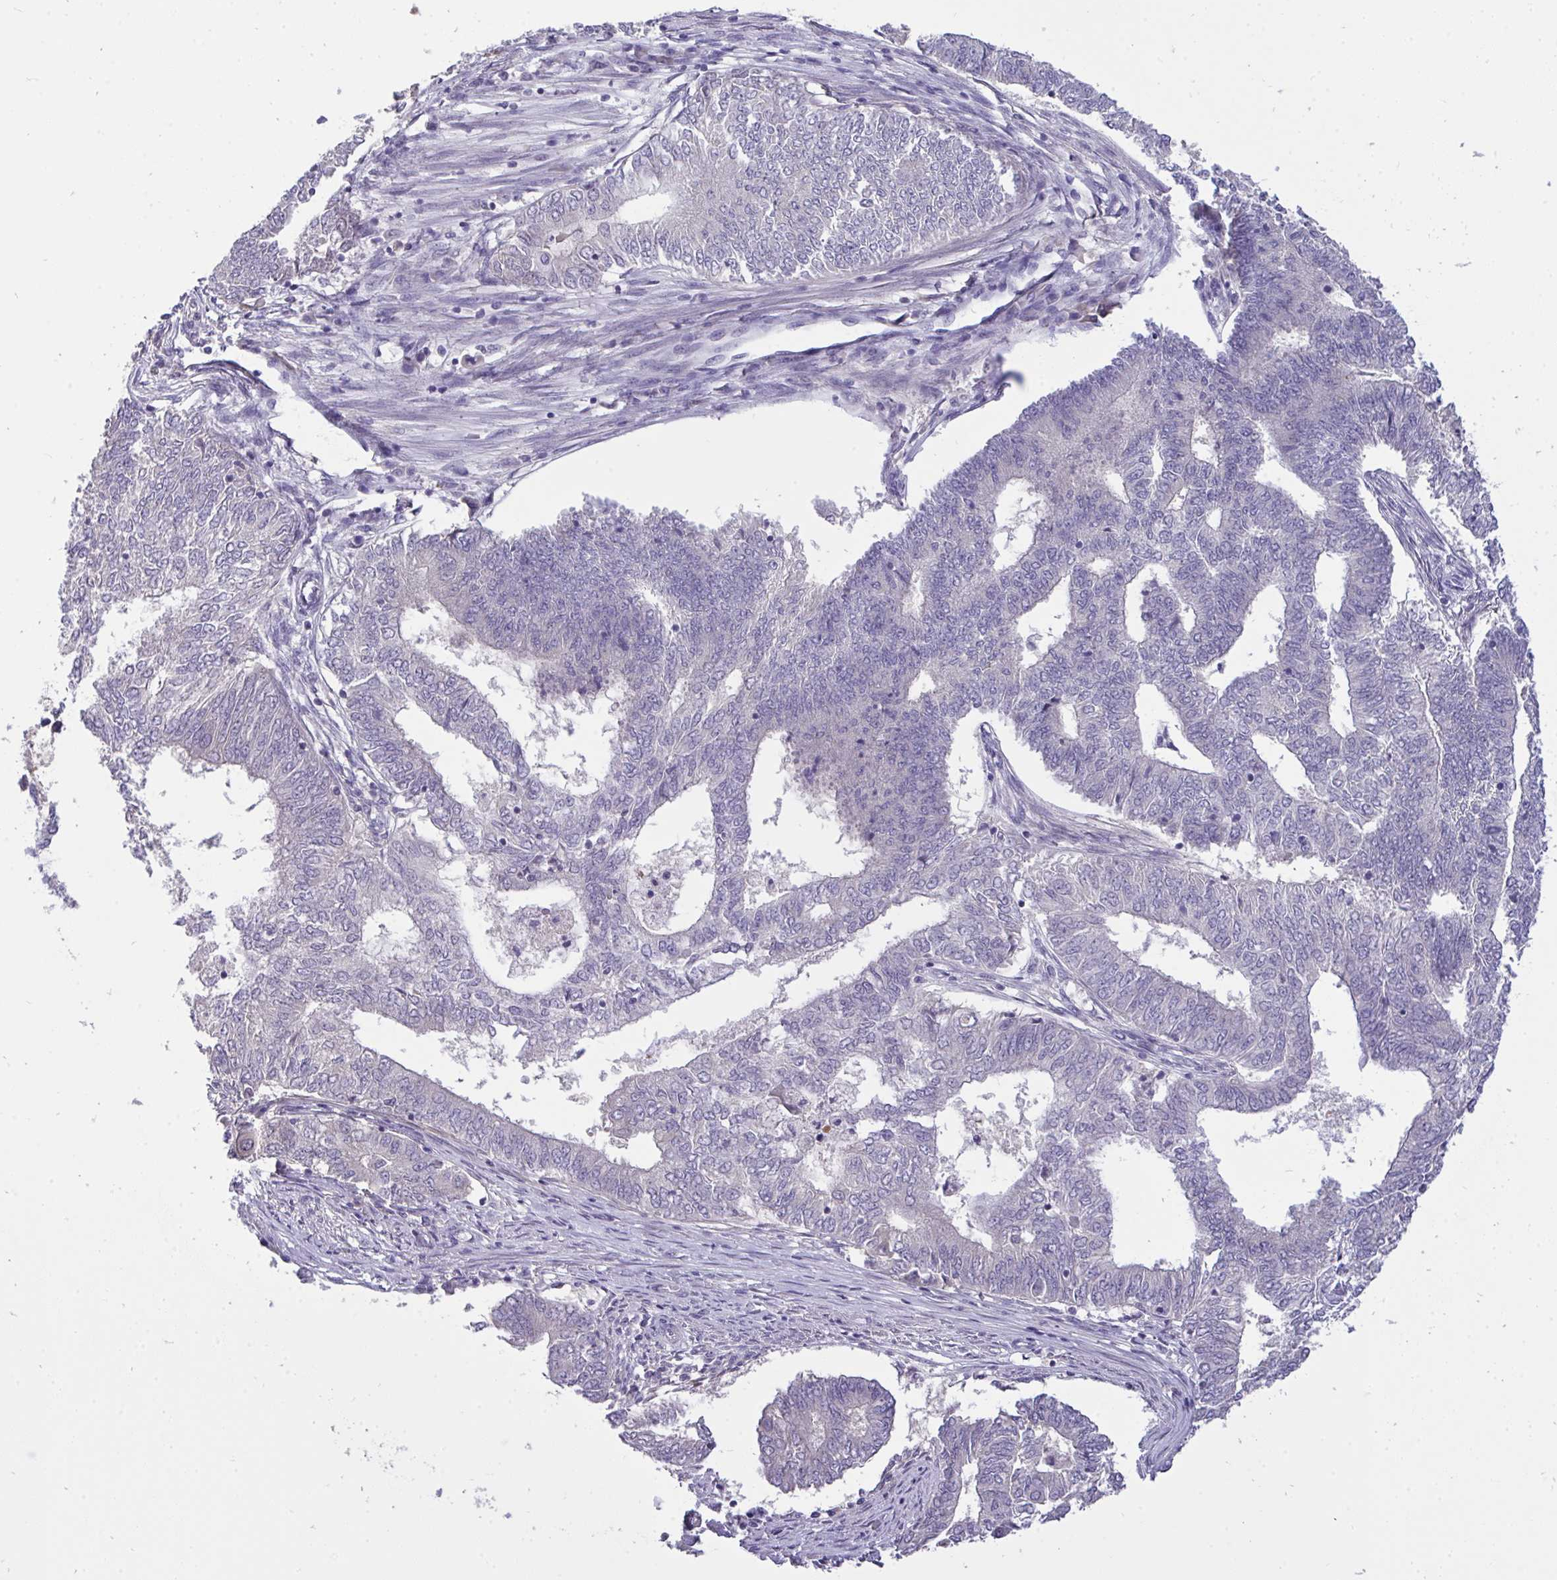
{"staining": {"intensity": "negative", "quantity": "none", "location": "none"}, "tissue": "endometrial cancer", "cell_type": "Tumor cells", "image_type": "cancer", "snomed": [{"axis": "morphology", "description": "Adenocarcinoma, NOS"}, {"axis": "topography", "description": "Endometrium"}], "caption": "The histopathology image demonstrates no staining of tumor cells in endometrial cancer.", "gene": "C19orf54", "patient": {"sex": "female", "age": 62}}